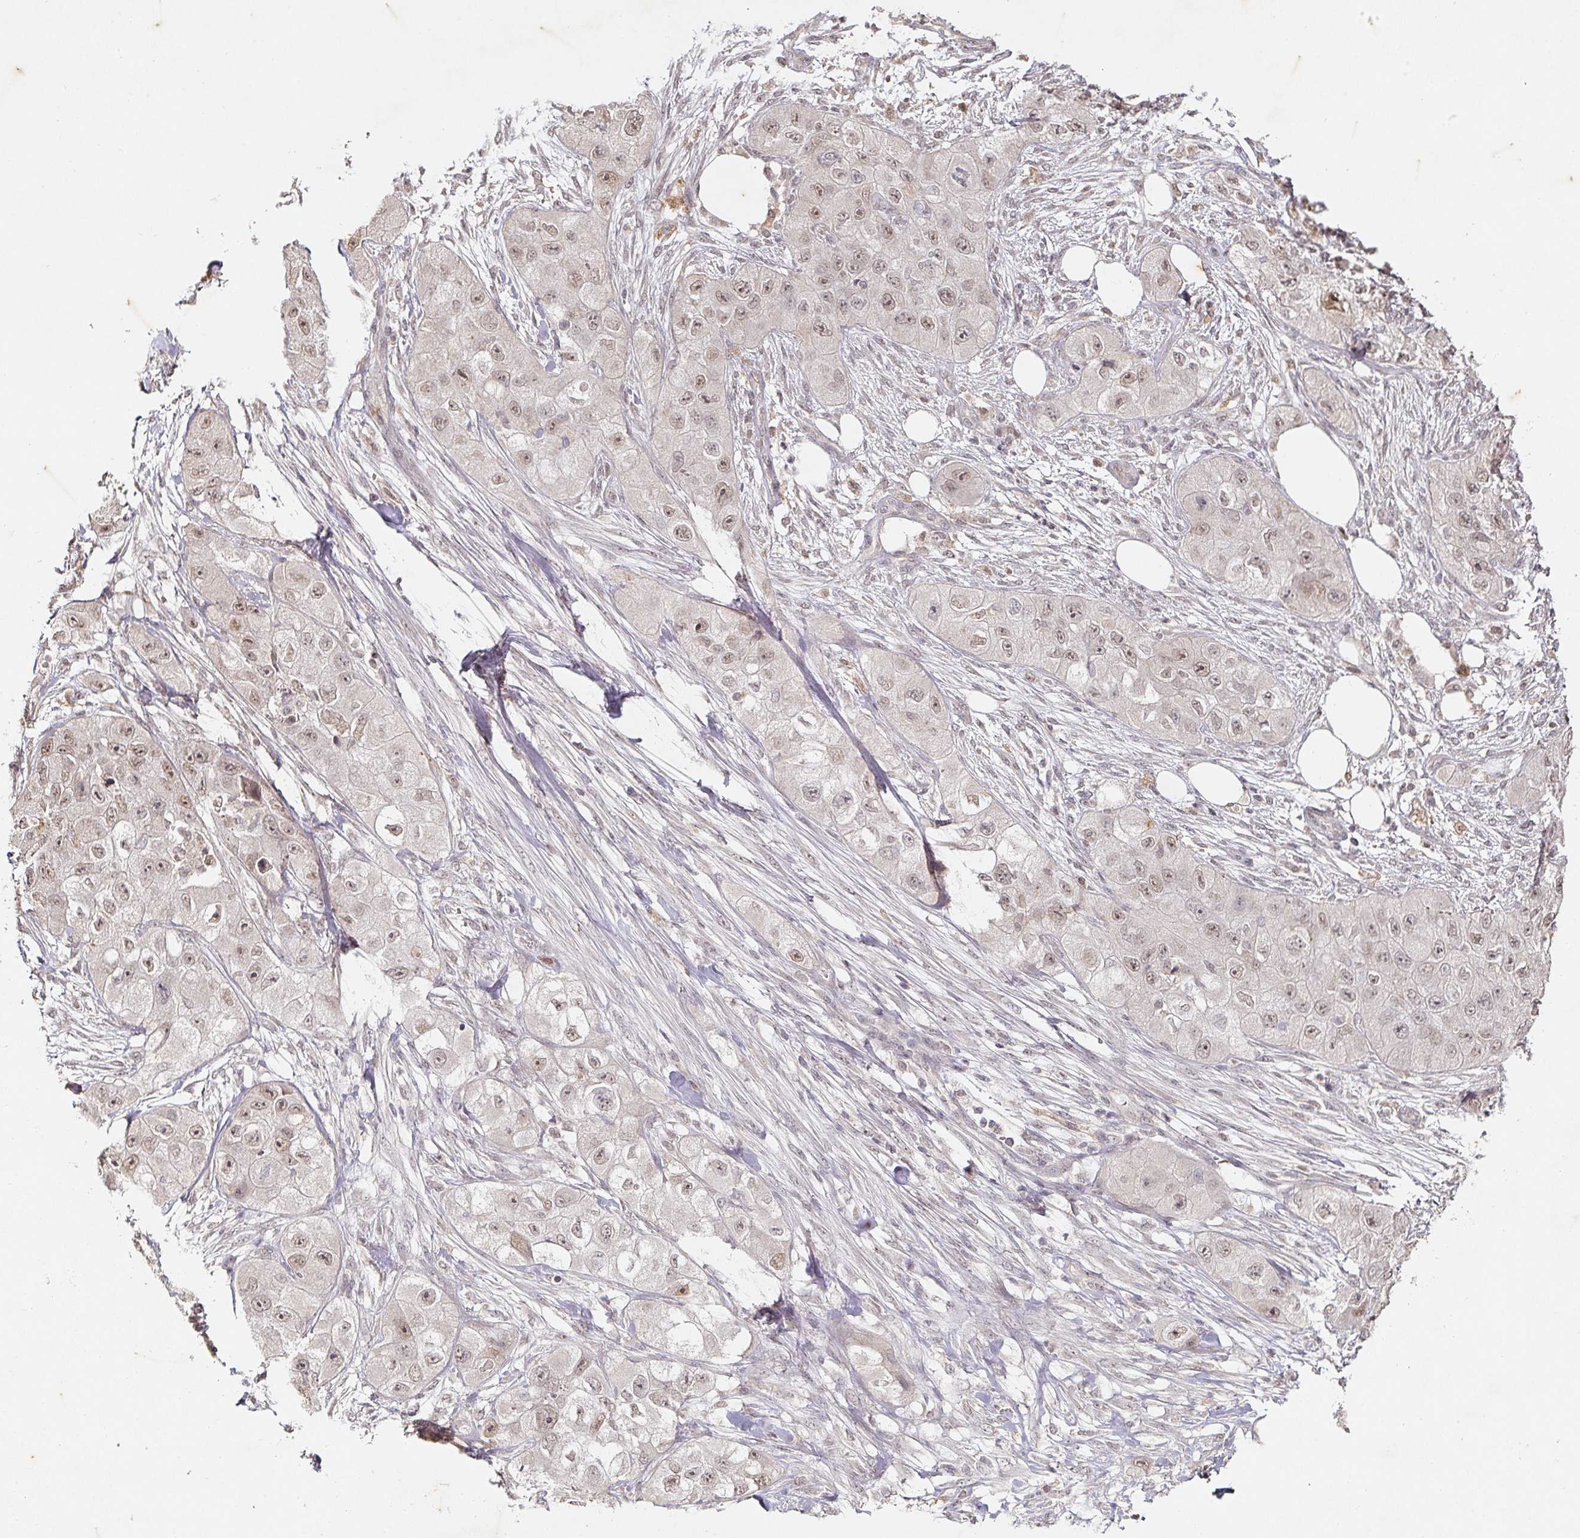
{"staining": {"intensity": "moderate", "quantity": ">75%", "location": "nuclear"}, "tissue": "skin cancer", "cell_type": "Tumor cells", "image_type": "cancer", "snomed": [{"axis": "morphology", "description": "Squamous cell carcinoma, NOS"}, {"axis": "topography", "description": "Skin"}, {"axis": "topography", "description": "Subcutis"}], "caption": "About >75% of tumor cells in human squamous cell carcinoma (skin) display moderate nuclear protein expression as visualized by brown immunohistochemical staining.", "gene": "CAPN5", "patient": {"sex": "male", "age": 73}}